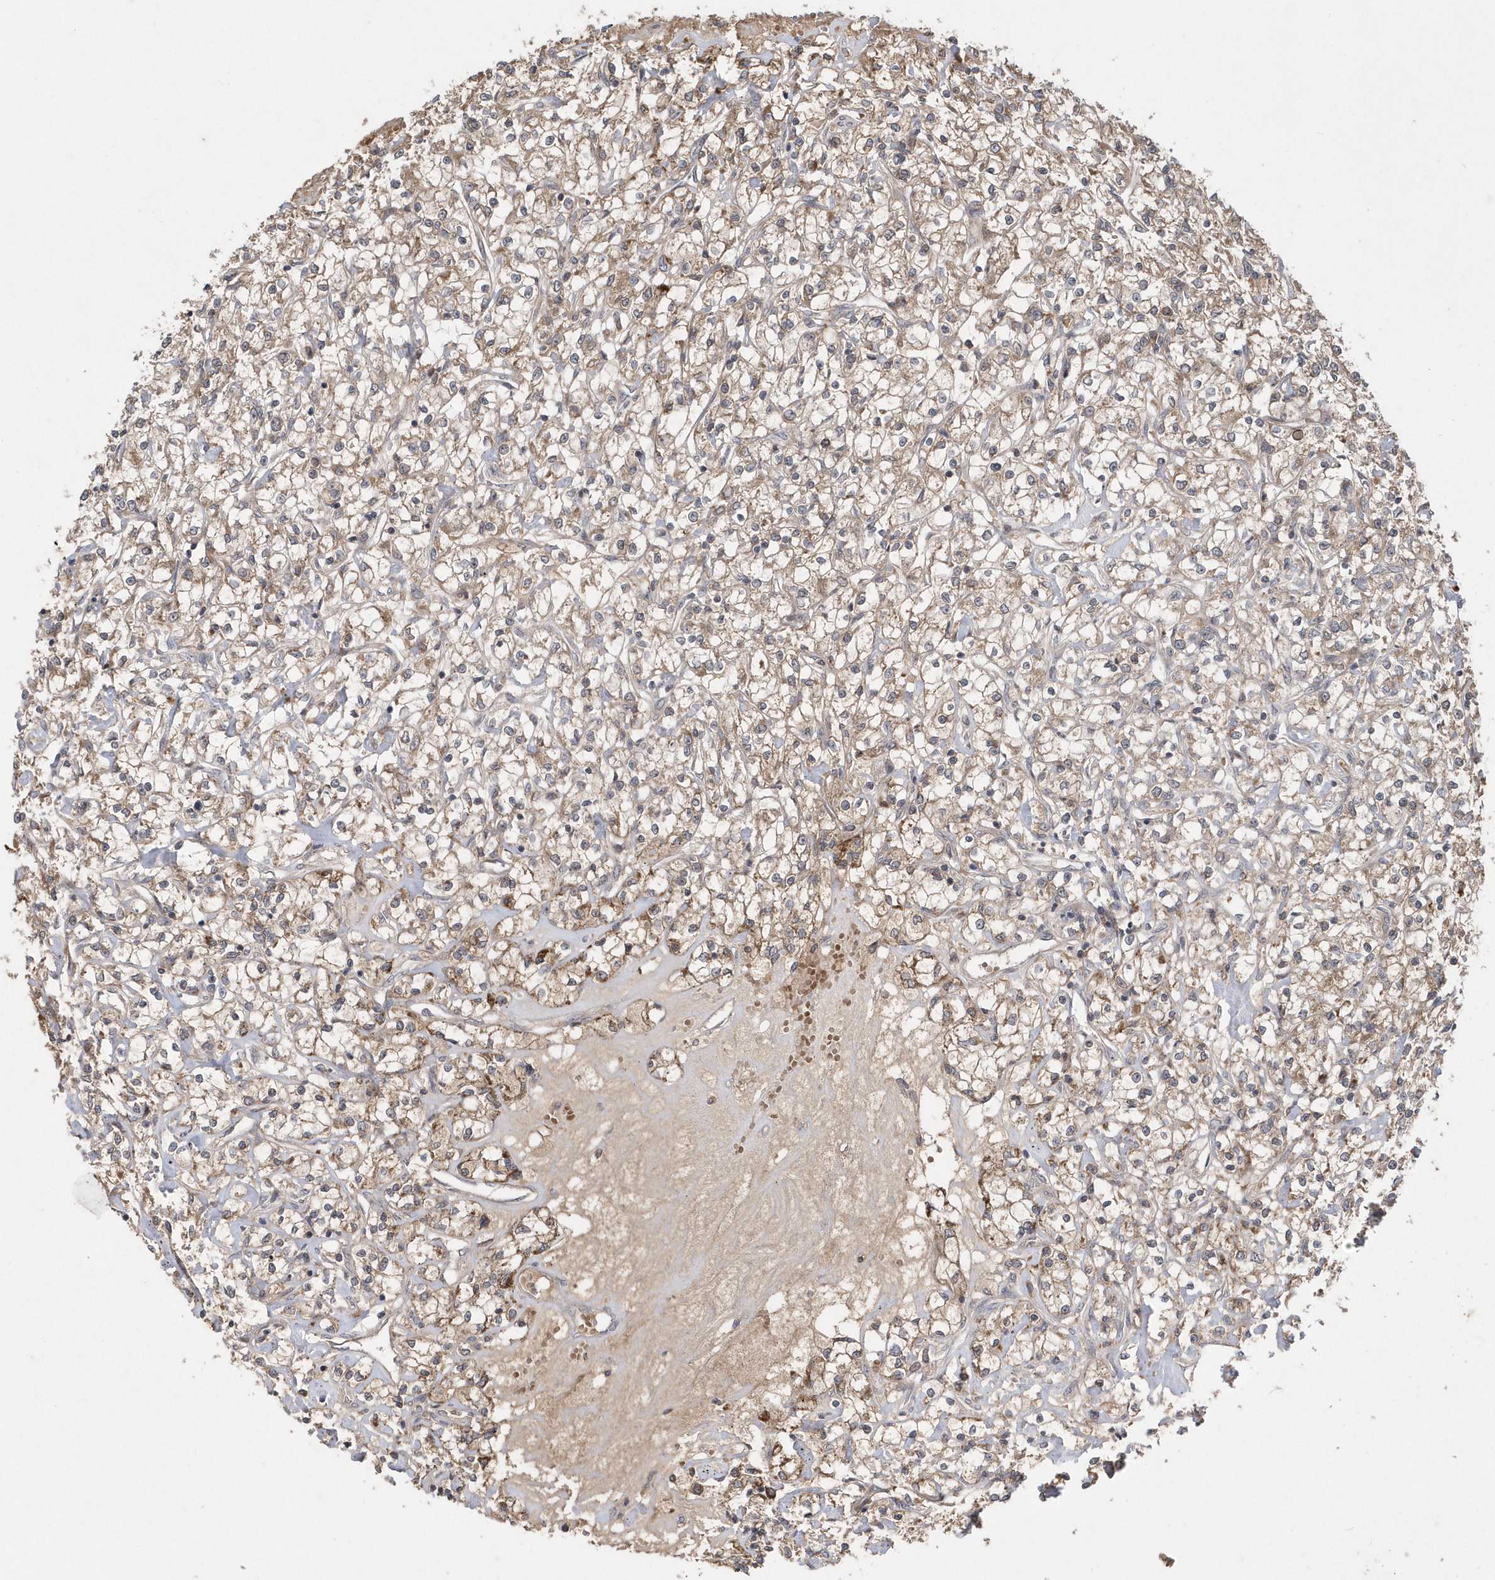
{"staining": {"intensity": "weak", "quantity": ">75%", "location": "cytoplasmic/membranous"}, "tissue": "renal cancer", "cell_type": "Tumor cells", "image_type": "cancer", "snomed": [{"axis": "morphology", "description": "Adenocarcinoma, NOS"}, {"axis": "topography", "description": "Kidney"}], "caption": "An IHC photomicrograph of neoplastic tissue is shown. Protein staining in brown highlights weak cytoplasmic/membranous positivity in renal cancer (adenocarcinoma) within tumor cells.", "gene": "HMGCS1", "patient": {"sex": "female", "age": 59}}